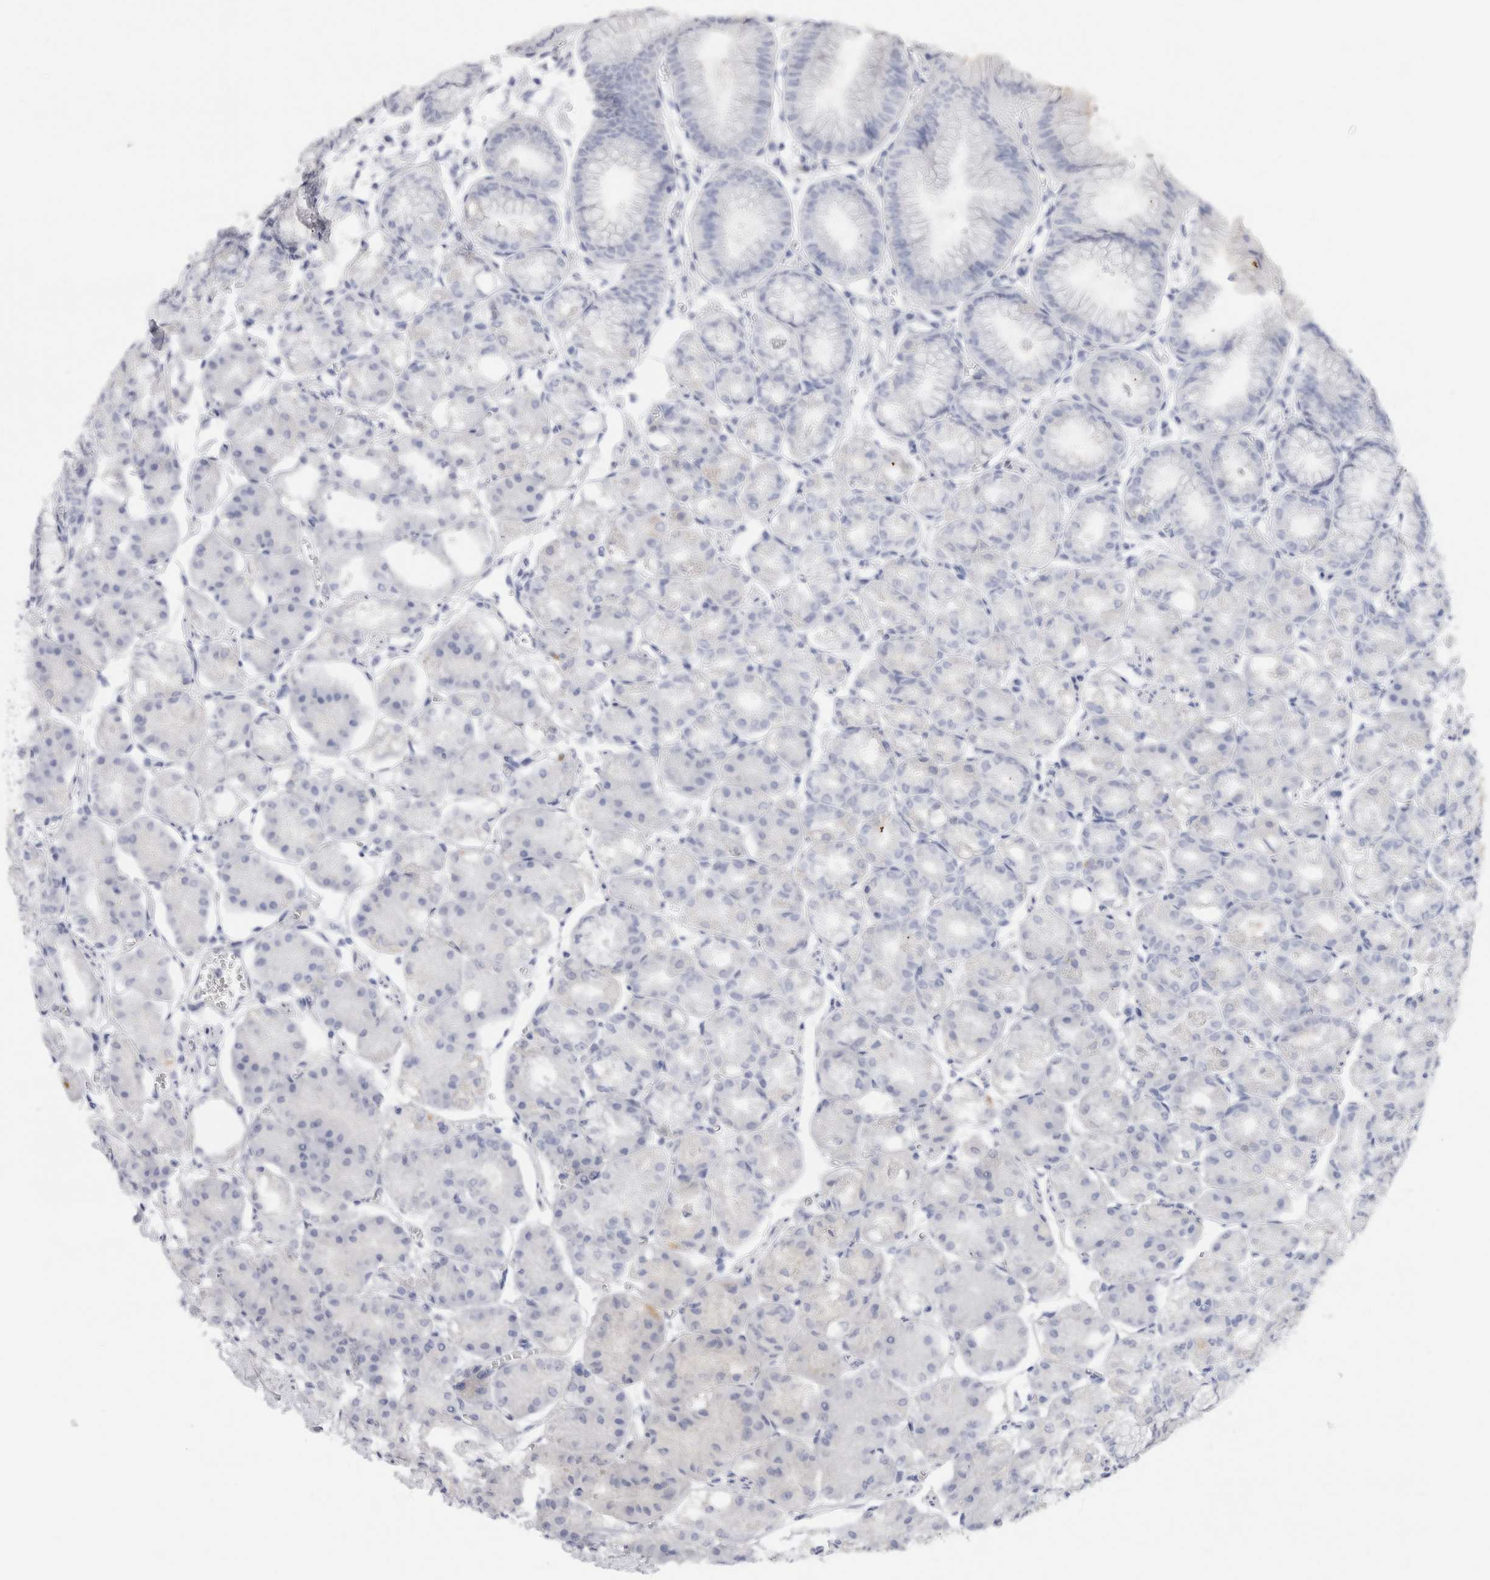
{"staining": {"intensity": "negative", "quantity": "none", "location": "none"}, "tissue": "stomach", "cell_type": "Glandular cells", "image_type": "normal", "snomed": [{"axis": "morphology", "description": "Normal tissue, NOS"}, {"axis": "topography", "description": "Stomach, lower"}], "caption": "An immunohistochemistry photomicrograph of normal stomach is shown. There is no staining in glandular cells of stomach. (DAB (3,3'-diaminobenzidine) IHC visualized using brightfield microscopy, high magnification).", "gene": "C9orf50", "patient": {"sex": "male", "age": 71}}